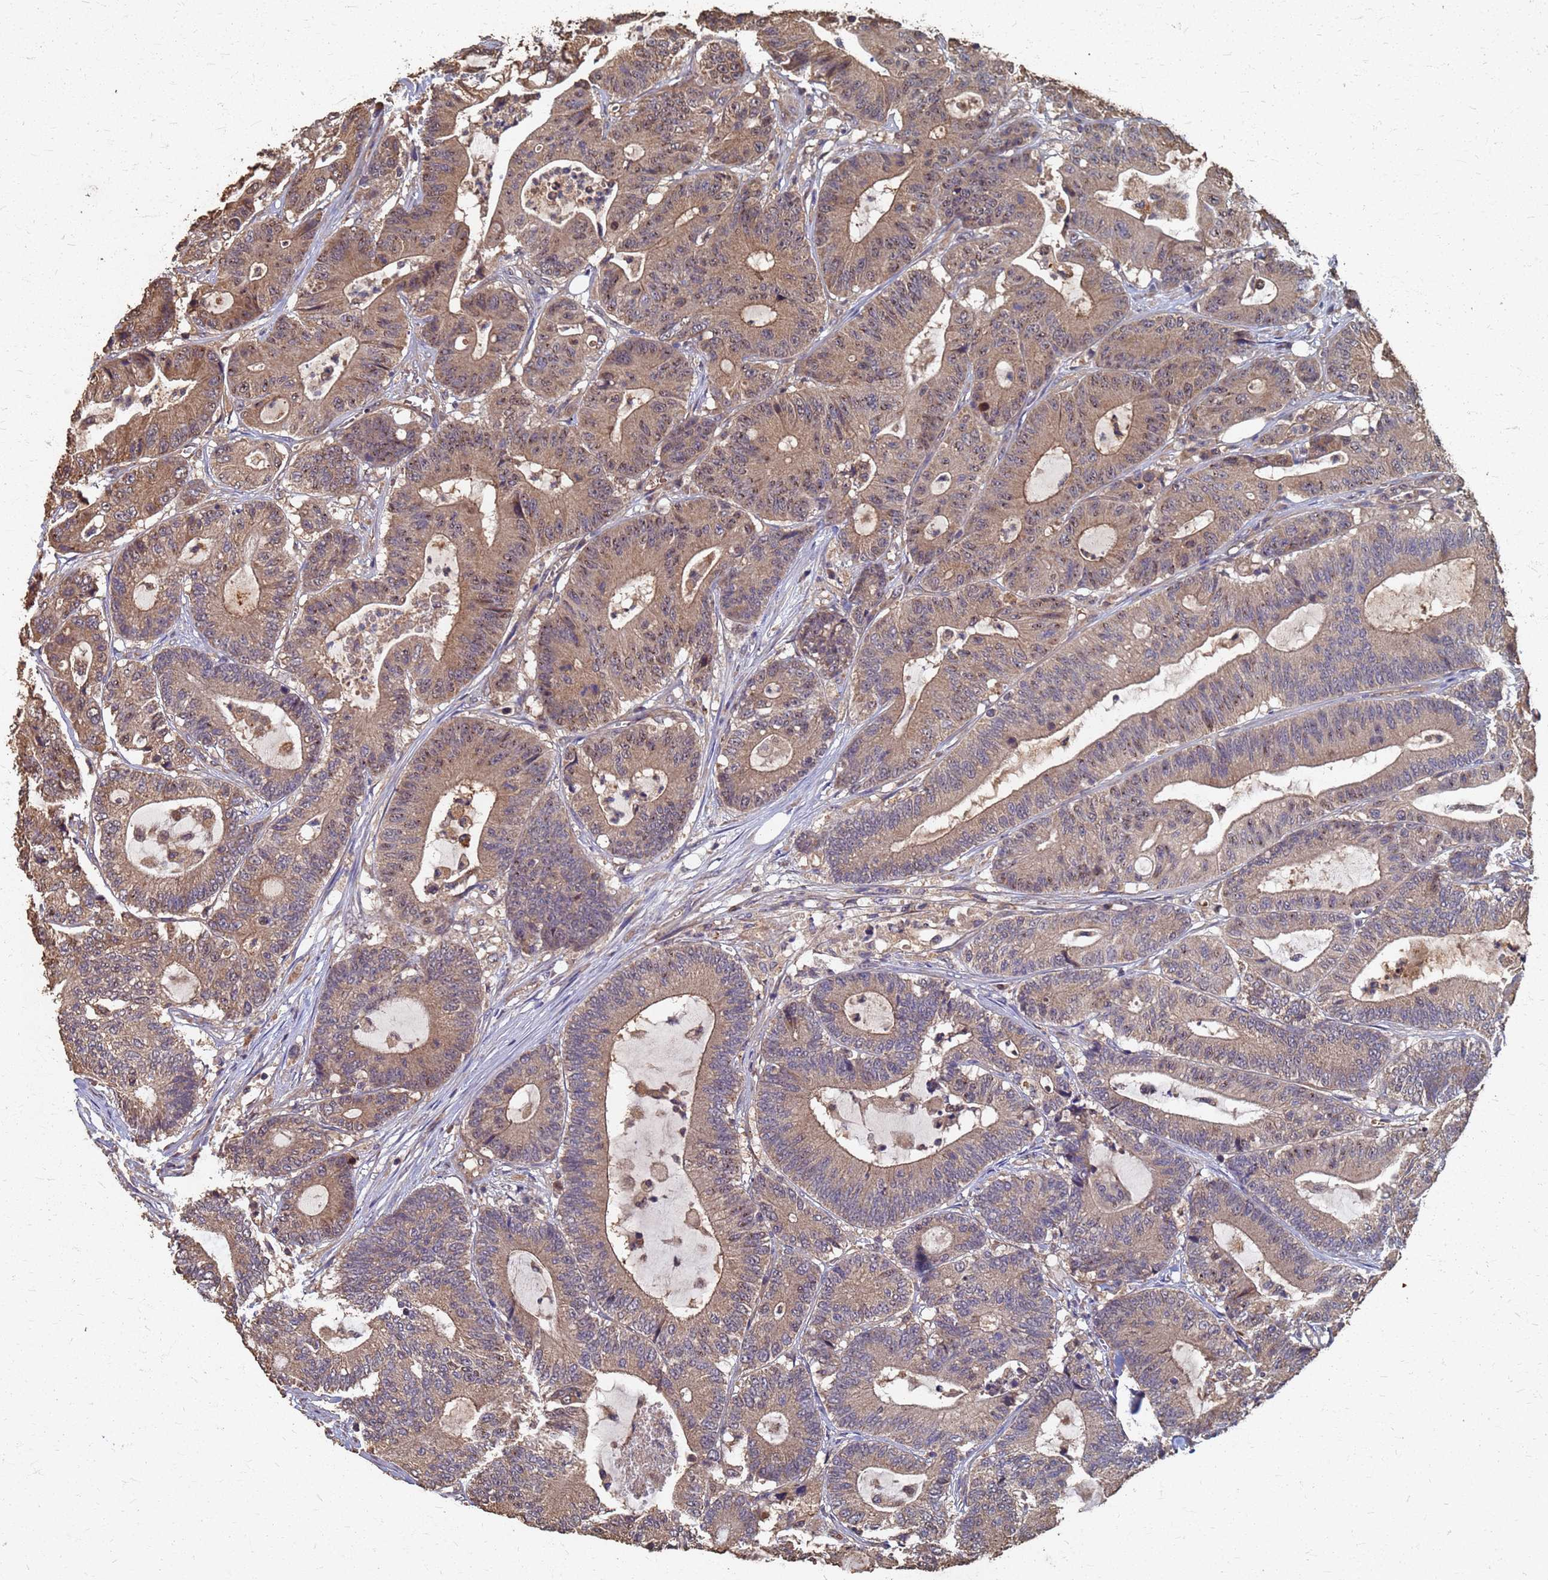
{"staining": {"intensity": "moderate", "quantity": ">75%", "location": "cytoplasmic/membranous"}, "tissue": "colorectal cancer", "cell_type": "Tumor cells", "image_type": "cancer", "snomed": [{"axis": "morphology", "description": "Adenocarcinoma, NOS"}, {"axis": "topography", "description": "Colon"}], "caption": "A medium amount of moderate cytoplasmic/membranous positivity is appreciated in approximately >75% of tumor cells in colorectal cancer (adenocarcinoma) tissue. The staining was performed using DAB (3,3'-diaminobenzidine), with brown indicating positive protein expression. Nuclei are stained blue with hematoxylin.", "gene": "DPH5", "patient": {"sex": "female", "age": 84}}